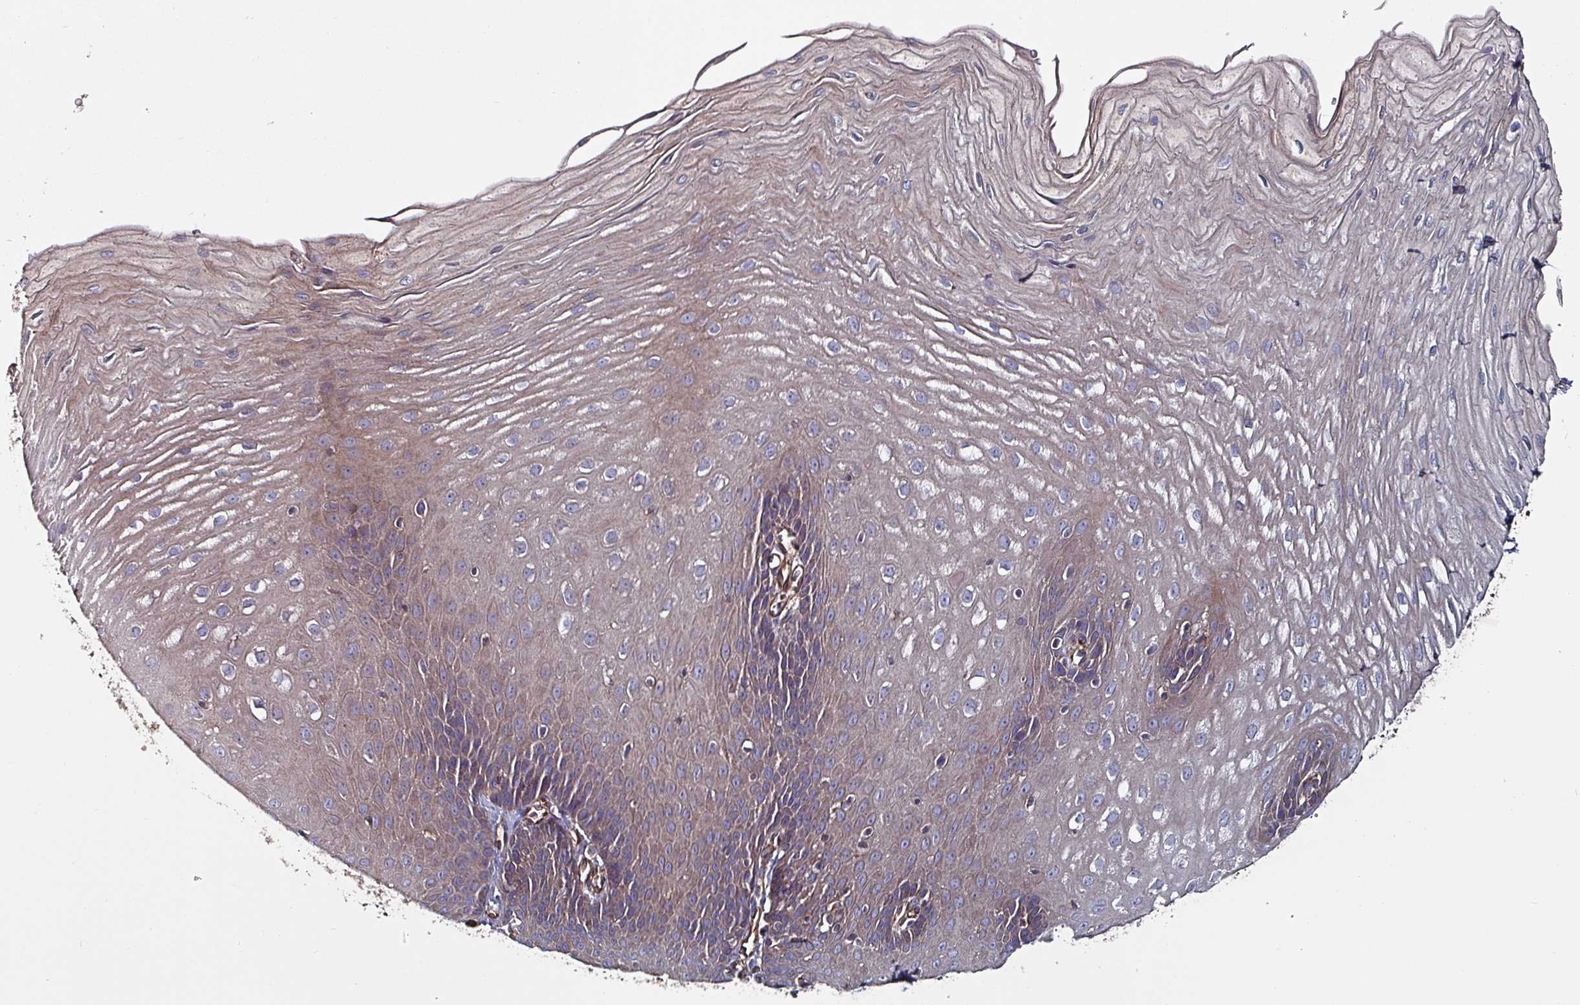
{"staining": {"intensity": "moderate", "quantity": "<25%", "location": "cytoplasmic/membranous"}, "tissue": "esophagus", "cell_type": "Squamous epithelial cells", "image_type": "normal", "snomed": [{"axis": "morphology", "description": "Normal tissue, NOS"}, {"axis": "topography", "description": "Esophagus"}], "caption": "The histopathology image reveals immunohistochemical staining of benign esophagus. There is moderate cytoplasmic/membranous expression is present in approximately <25% of squamous epithelial cells. (IHC, brightfield microscopy, high magnification).", "gene": "ANO10", "patient": {"sex": "male", "age": 70}}